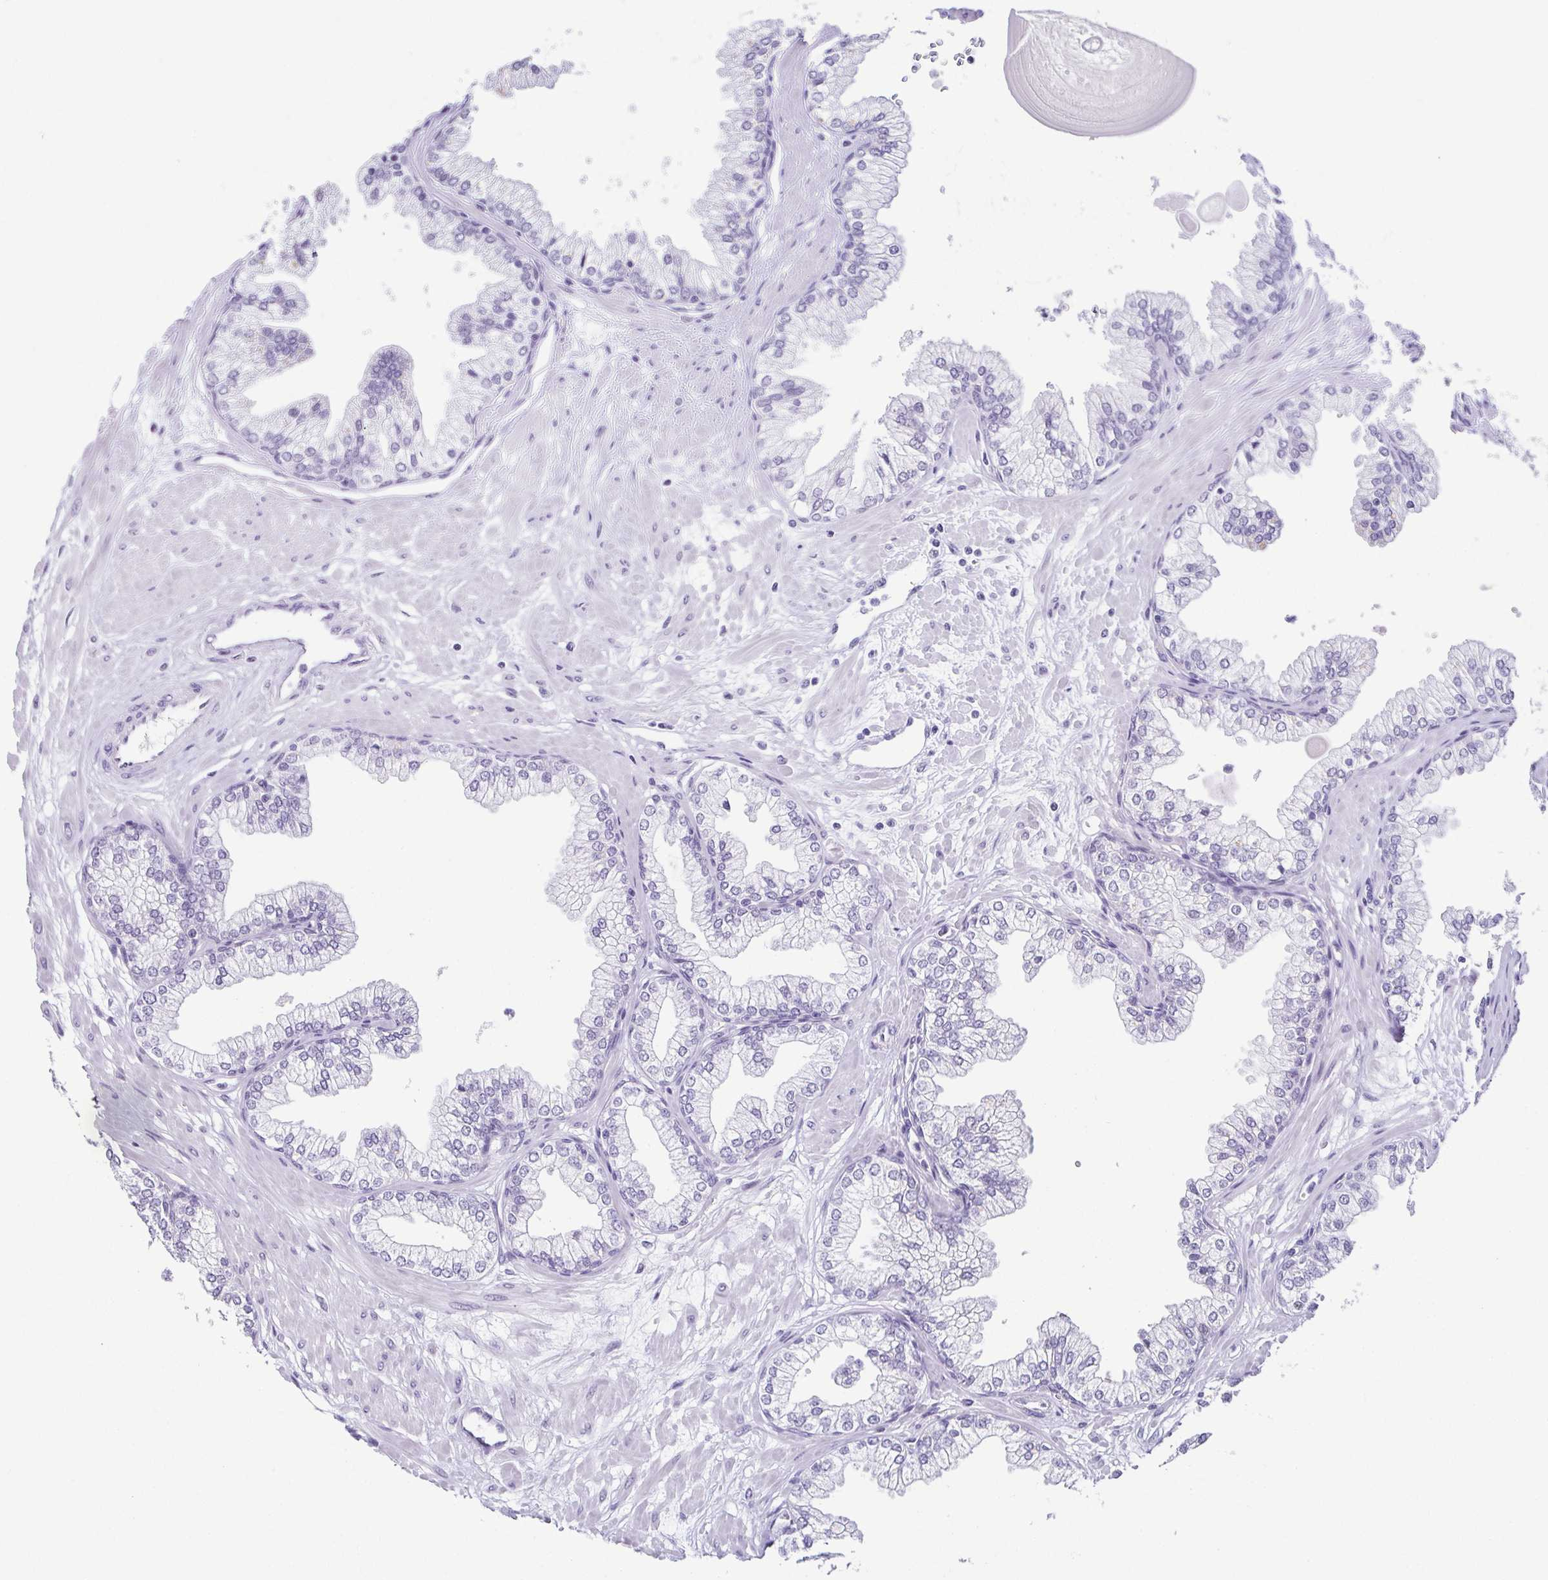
{"staining": {"intensity": "negative", "quantity": "none", "location": "none"}, "tissue": "prostate", "cell_type": "Glandular cells", "image_type": "normal", "snomed": [{"axis": "morphology", "description": "Normal tissue, NOS"}, {"axis": "topography", "description": "Prostate"}, {"axis": "topography", "description": "Peripheral nerve tissue"}], "caption": "IHC photomicrograph of unremarkable prostate stained for a protein (brown), which exhibits no expression in glandular cells.", "gene": "ESX1", "patient": {"sex": "male", "age": 61}}